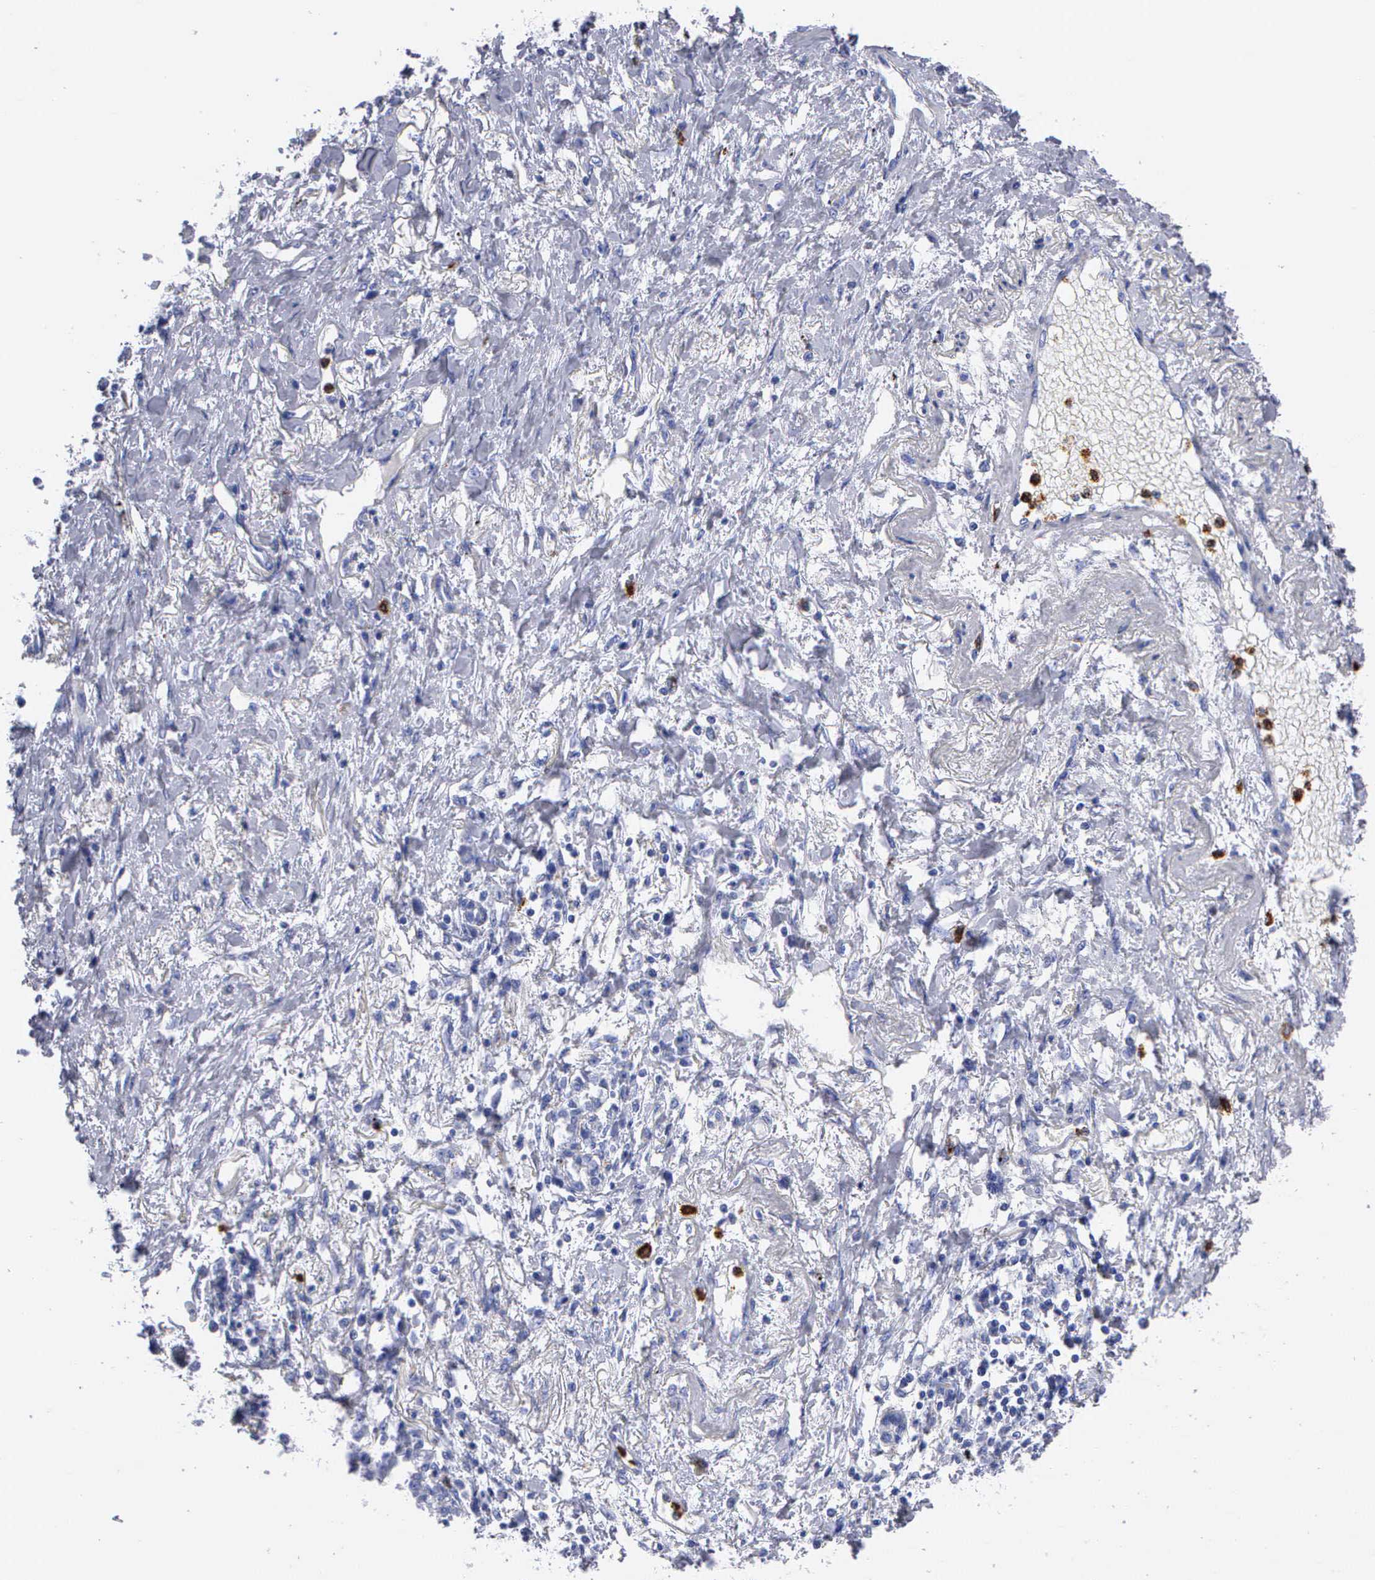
{"staining": {"intensity": "negative", "quantity": "none", "location": "none"}, "tissue": "lung cancer", "cell_type": "Tumor cells", "image_type": "cancer", "snomed": [{"axis": "morphology", "description": "Adenocarcinoma, NOS"}, {"axis": "topography", "description": "Lung"}], "caption": "High power microscopy histopathology image of an IHC histopathology image of lung cancer (adenocarcinoma), revealing no significant expression in tumor cells. (Brightfield microscopy of DAB (3,3'-diaminobenzidine) immunohistochemistry (IHC) at high magnification).", "gene": "CTSG", "patient": {"sex": "male", "age": 60}}